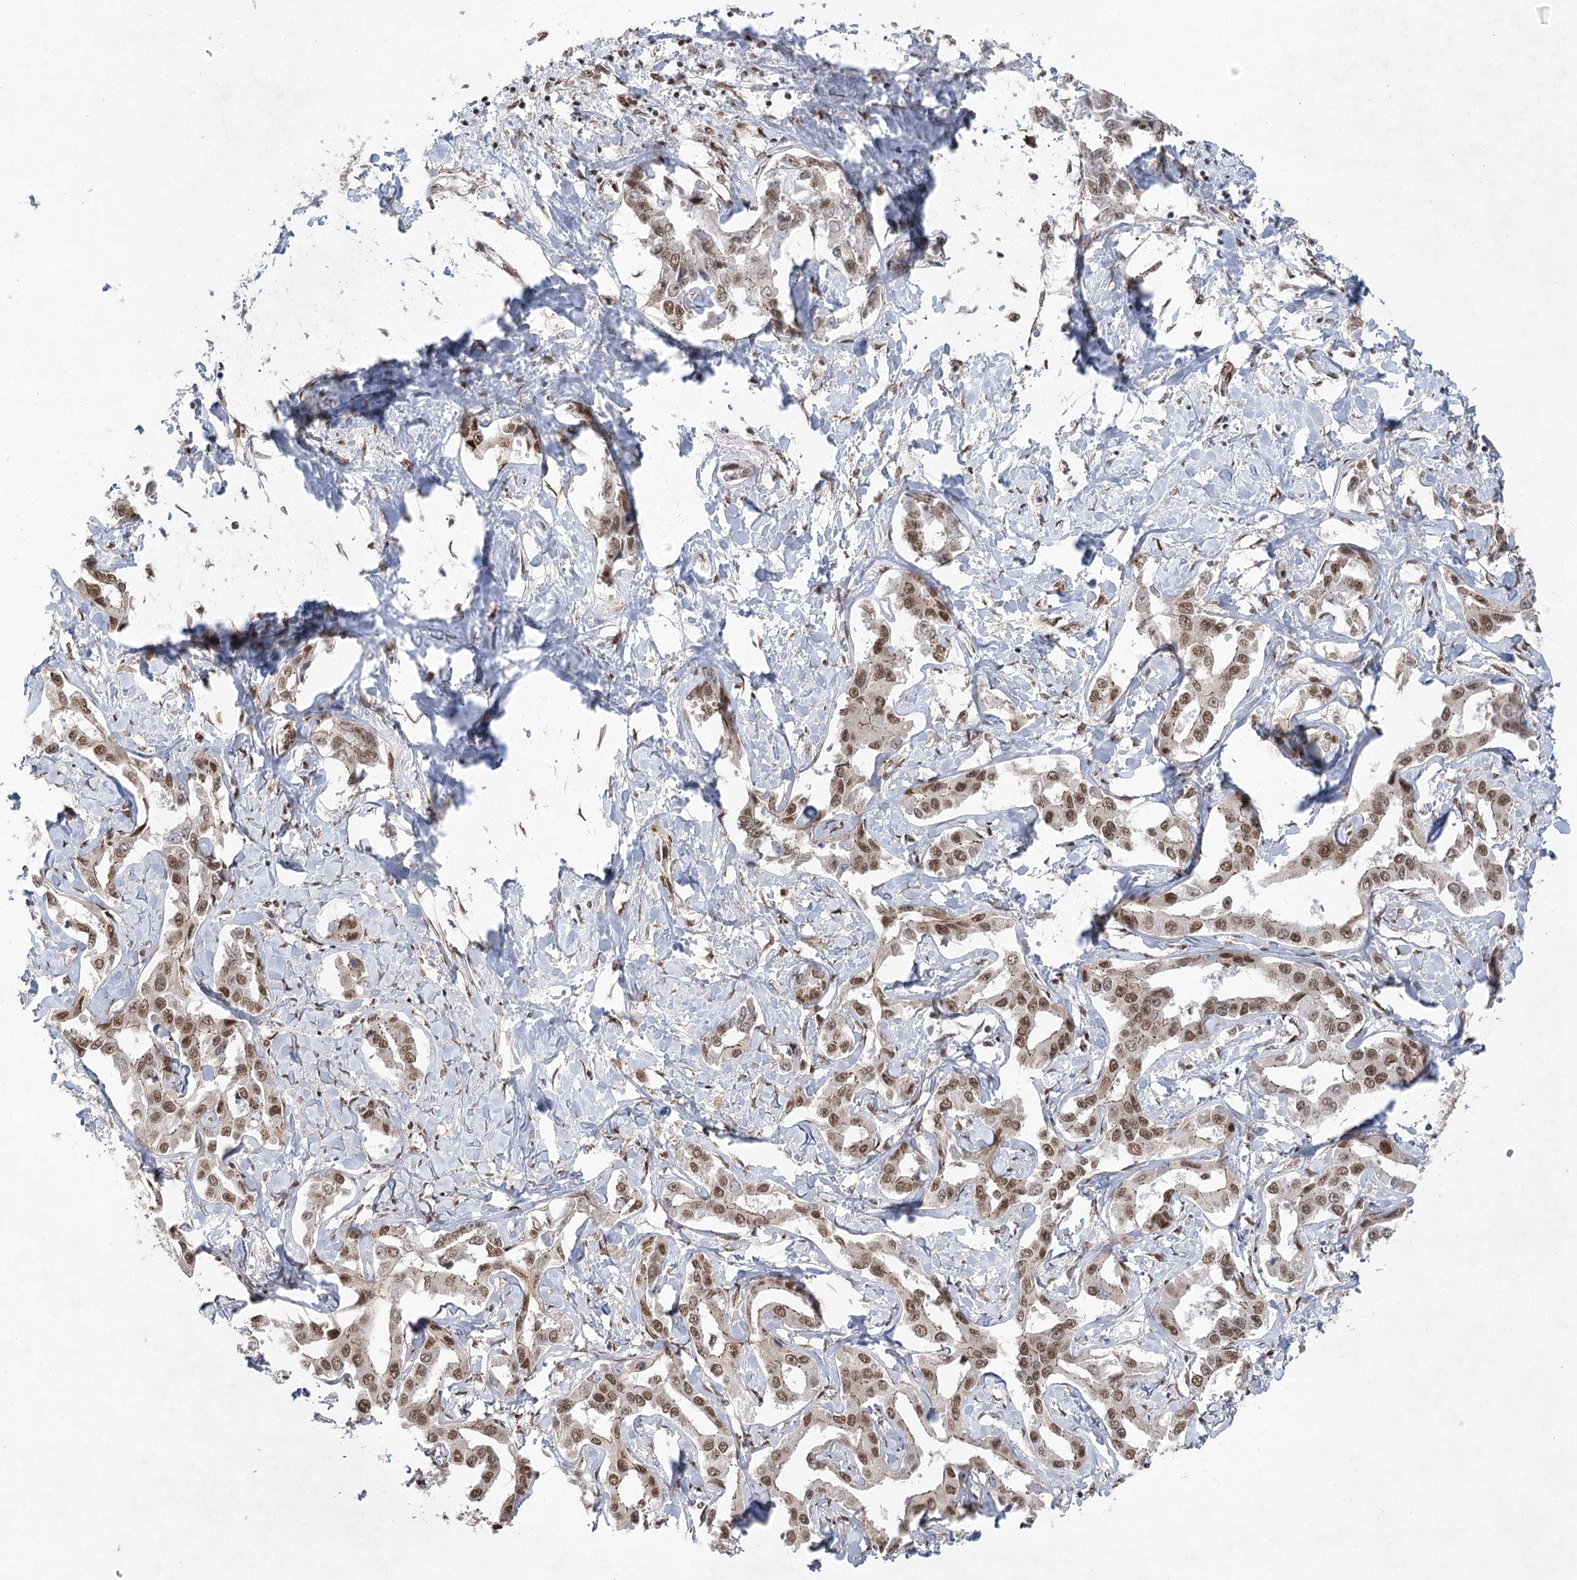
{"staining": {"intensity": "moderate", "quantity": ">75%", "location": "nuclear"}, "tissue": "liver cancer", "cell_type": "Tumor cells", "image_type": "cancer", "snomed": [{"axis": "morphology", "description": "Cholangiocarcinoma"}, {"axis": "topography", "description": "Liver"}], "caption": "Human cholangiocarcinoma (liver) stained with a protein marker shows moderate staining in tumor cells.", "gene": "ZCCHC8", "patient": {"sex": "male", "age": 59}}